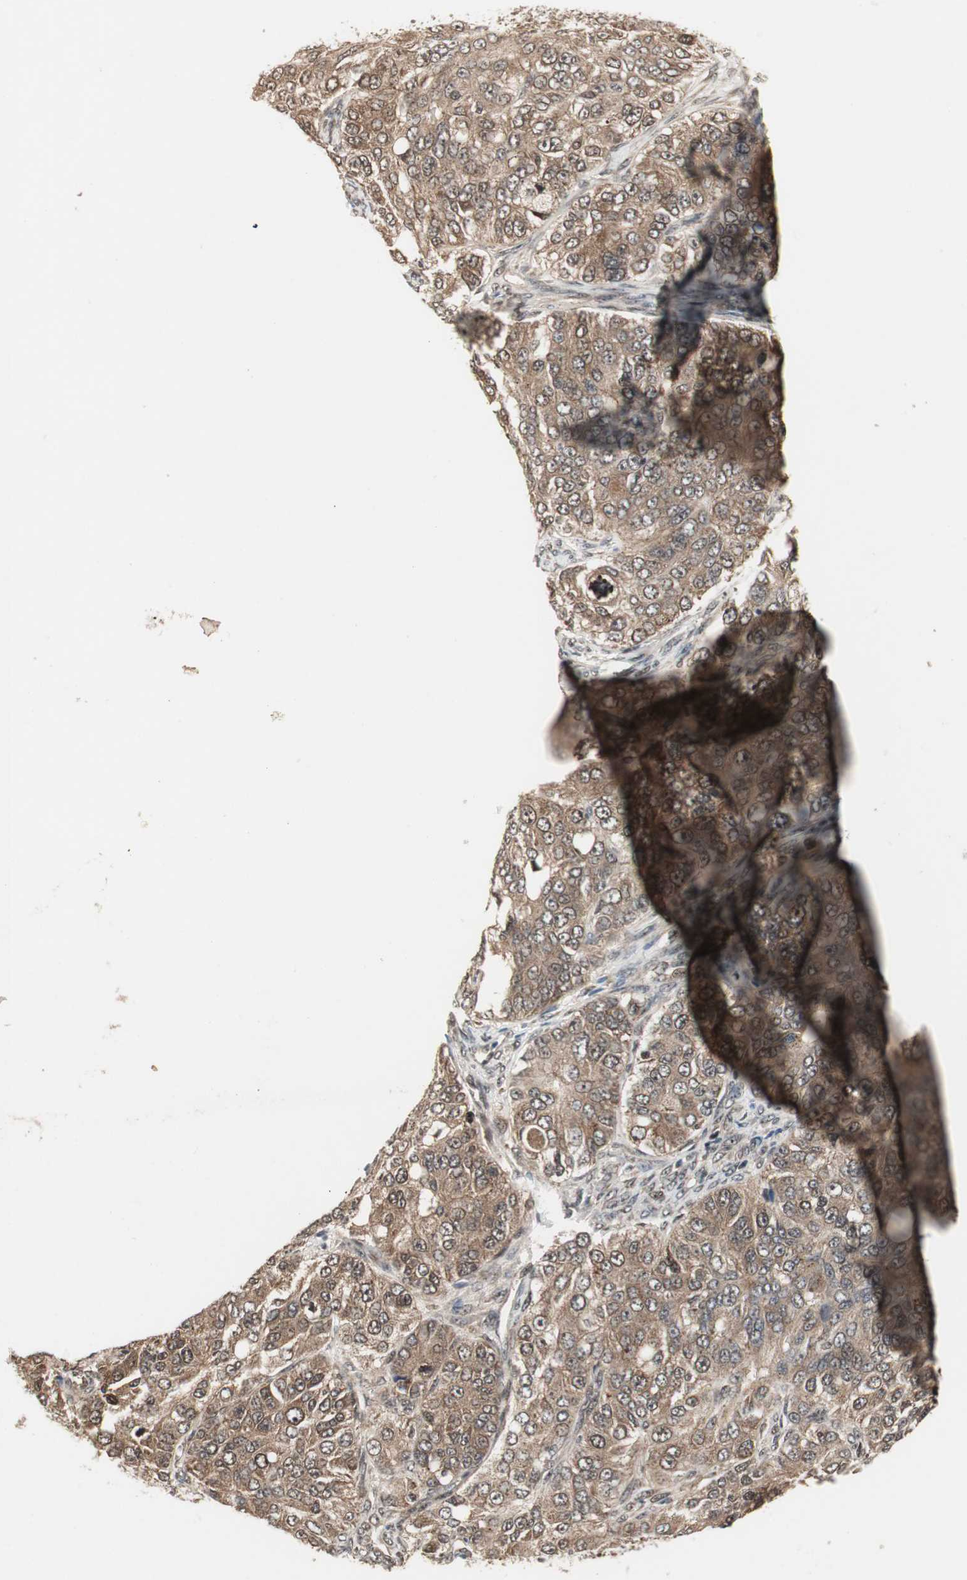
{"staining": {"intensity": "moderate", "quantity": ">75%", "location": "cytoplasmic/membranous"}, "tissue": "ovarian cancer", "cell_type": "Tumor cells", "image_type": "cancer", "snomed": [{"axis": "morphology", "description": "Carcinoma, endometroid"}, {"axis": "topography", "description": "Ovary"}], "caption": "This histopathology image reveals IHC staining of human ovarian cancer, with medium moderate cytoplasmic/membranous staining in approximately >75% of tumor cells.", "gene": "CSNK2B", "patient": {"sex": "female", "age": 51}}